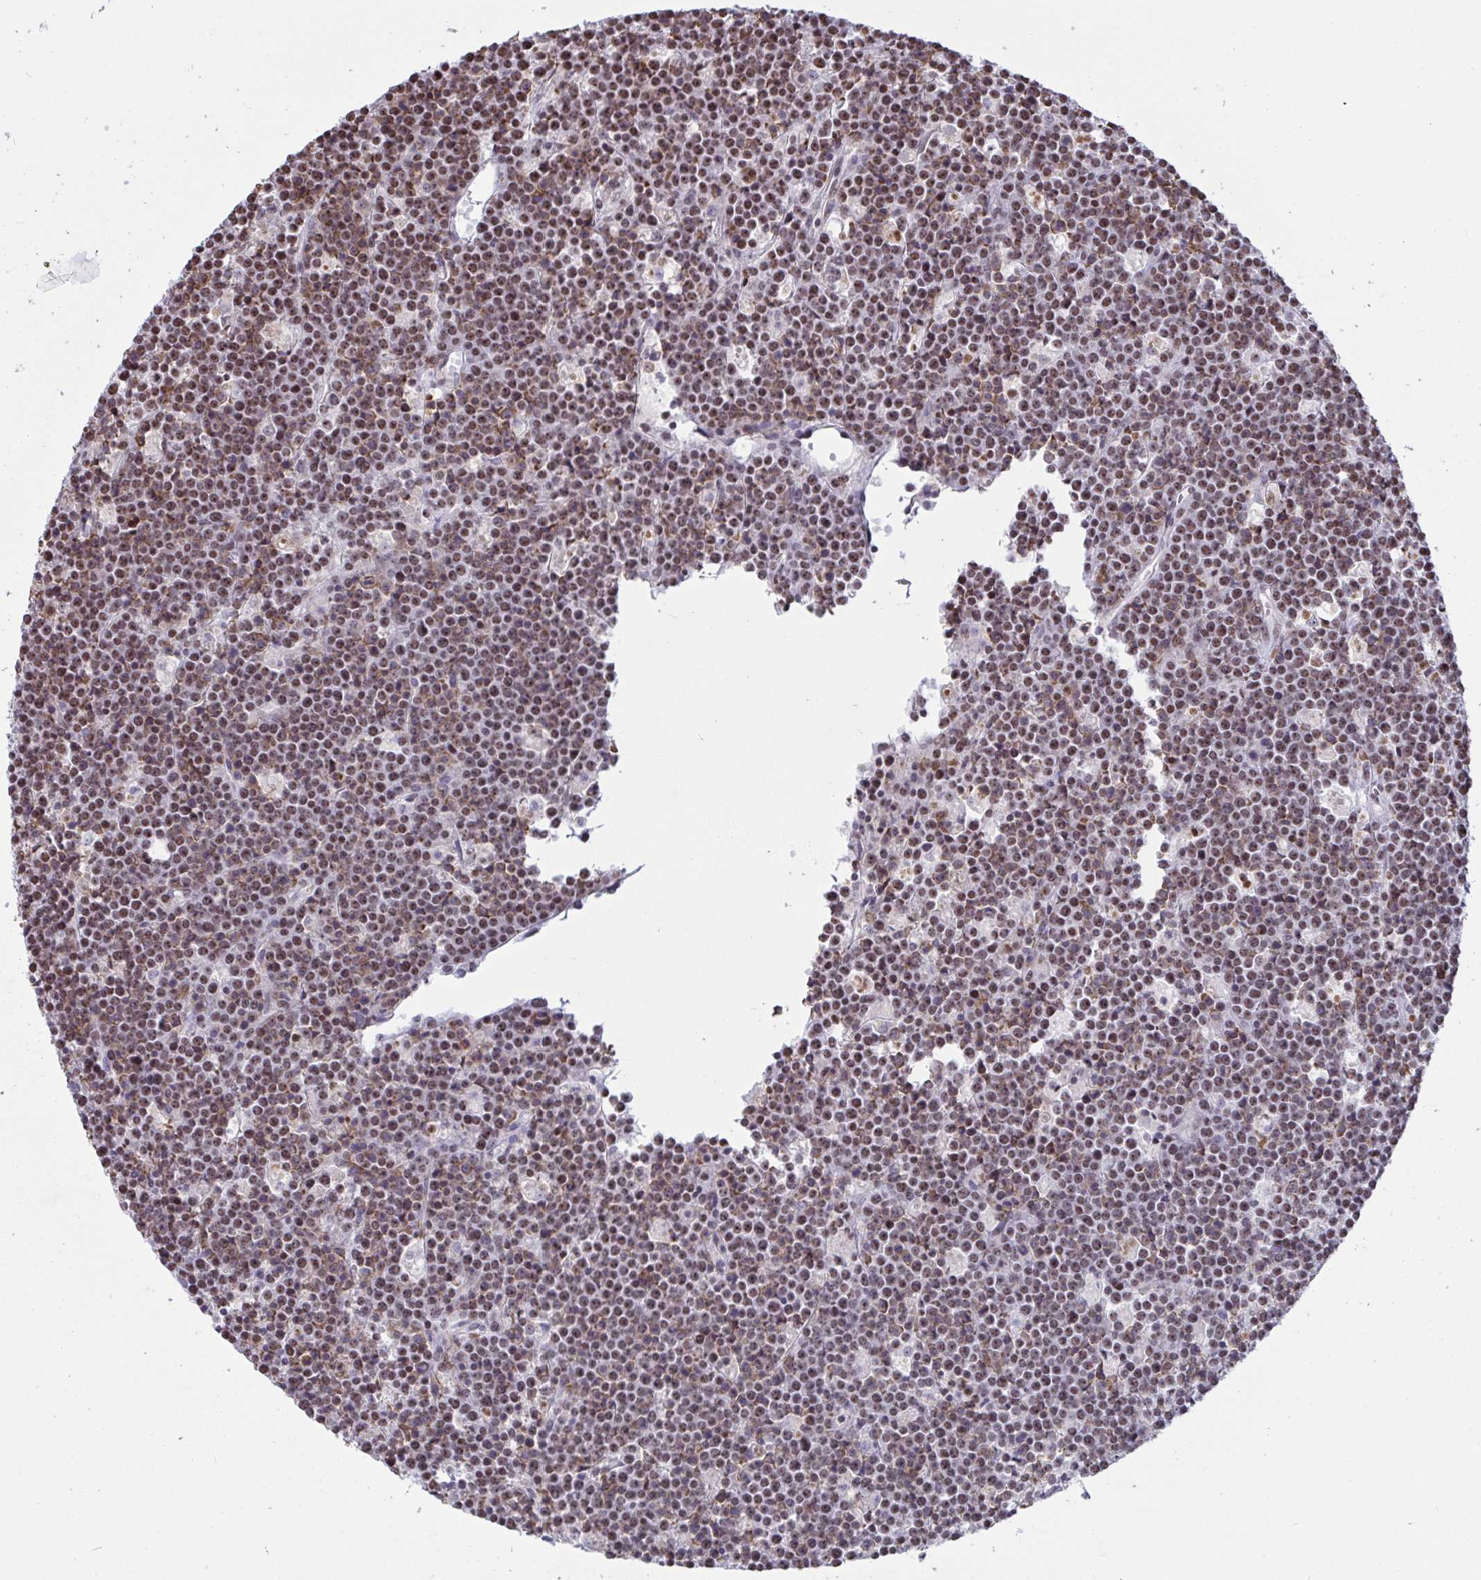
{"staining": {"intensity": "moderate", "quantity": ">75%", "location": "nuclear"}, "tissue": "lymphoma", "cell_type": "Tumor cells", "image_type": "cancer", "snomed": [{"axis": "morphology", "description": "Malignant lymphoma, non-Hodgkin's type, High grade"}, {"axis": "topography", "description": "Ovary"}], "caption": "Protein expression analysis of human high-grade malignant lymphoma, non-Hodgkin's type reveals moderate nuclear expression in about >75% of tumor cells. (DAB IHC, brown staining for protein, blue staining for nuclei).", "gene": "SUPT16H", "patient": {"sex": "female", "age": 56}}